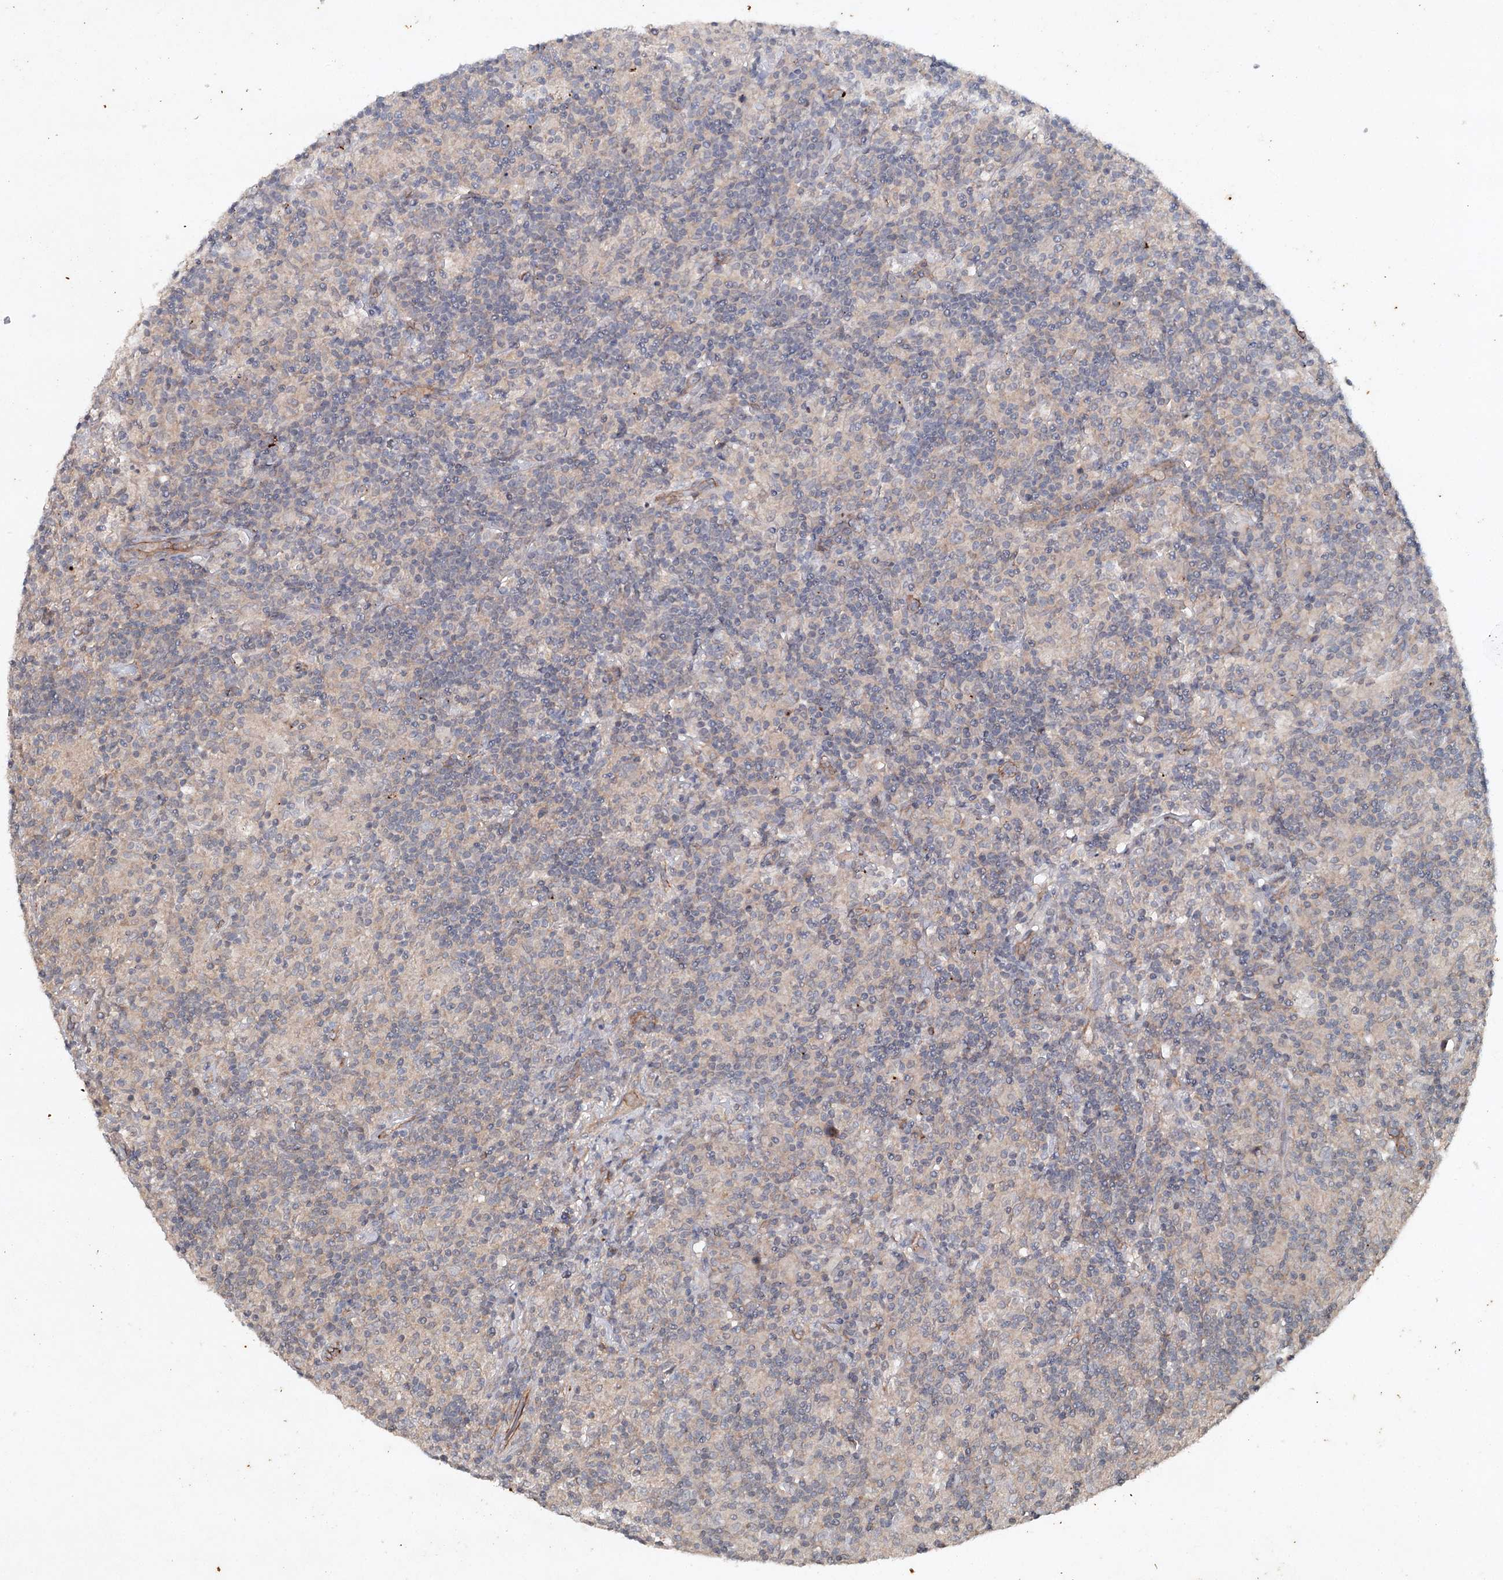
{"staining": {"intensity": "weak", "quantity": "<25%", "location": "cytoplasmic/membranous"}, "tissue": "lymphoma", "cell_type": "Tumor cells", "image_type": "cancer", "snomed": [{"axis": "morphology", "description": "Hodgkin's disease, NOS"}, {"axis": "topography", "description": "Lymph node"}], "caption": "Immunohistochemistry (IHC) photomicrograph of neoplastic tissue: human lymphoma stained with DAB (3,3'-diaminobenzidine) demonstrates no significant protein expression in tumor cells.", "gene": "SYNPO", "patient": {"sex": "male", "age": 70}}